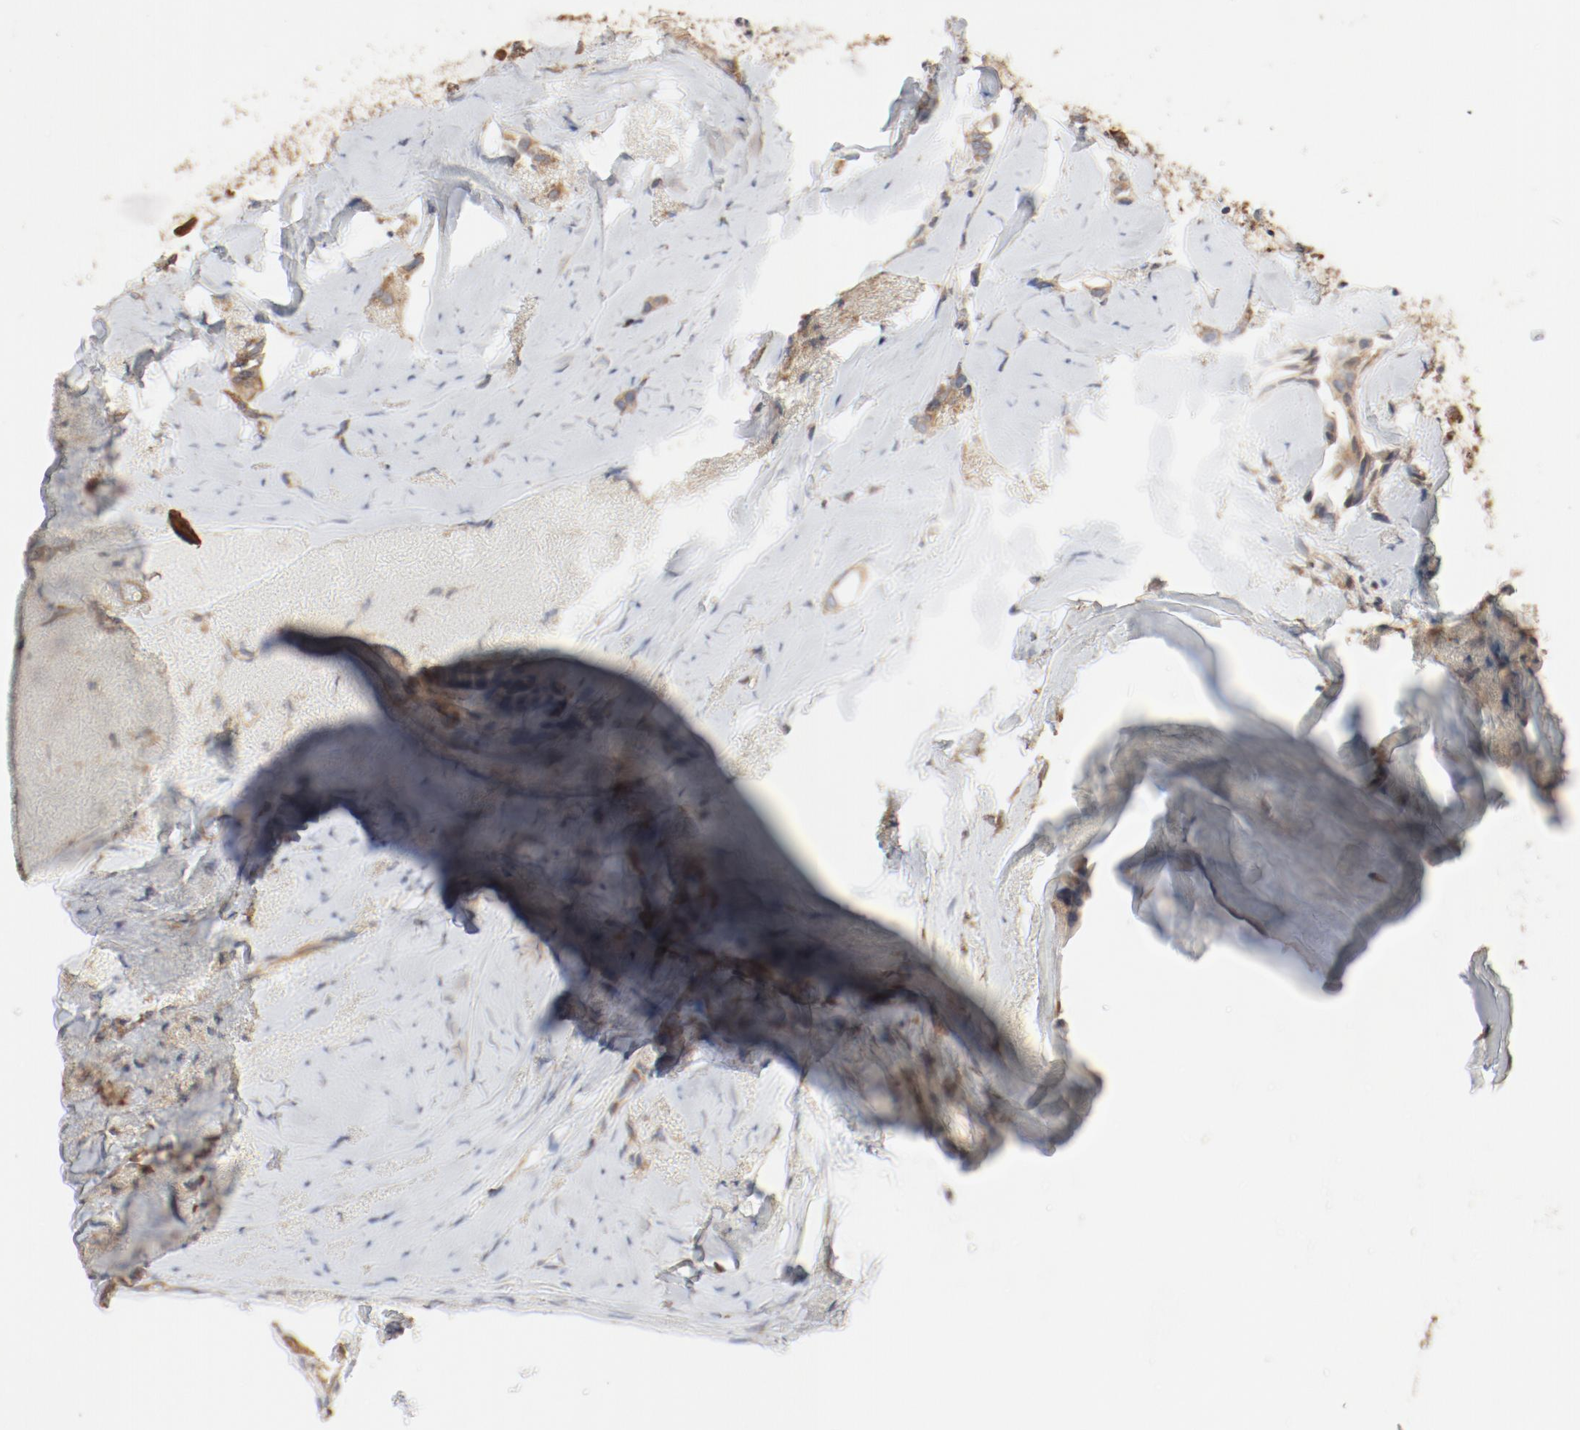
{"staining": {"intensity": "moderate", "quantity": ">75%", "location": "cytoplasmic/membranous"}, "tissue": "breast cancer", "cell_type": "Tumor cells", "image_type": "cancer", "snomed": [{"axis": "morphology", "description": "Duct carcinoma"}, {"axis": "topography", "description": "Breast"}], "caption": "Breast infiltrating ductal carcinoma stained with DAB (3,3'-diaminobenzidine) IHC demonstrates medium levels of moderate cytoplasmic/membranous positivity in about >75% of tumor cells.", "gene": "RPS6", "patient": {"sex": "female", "age": 54}}